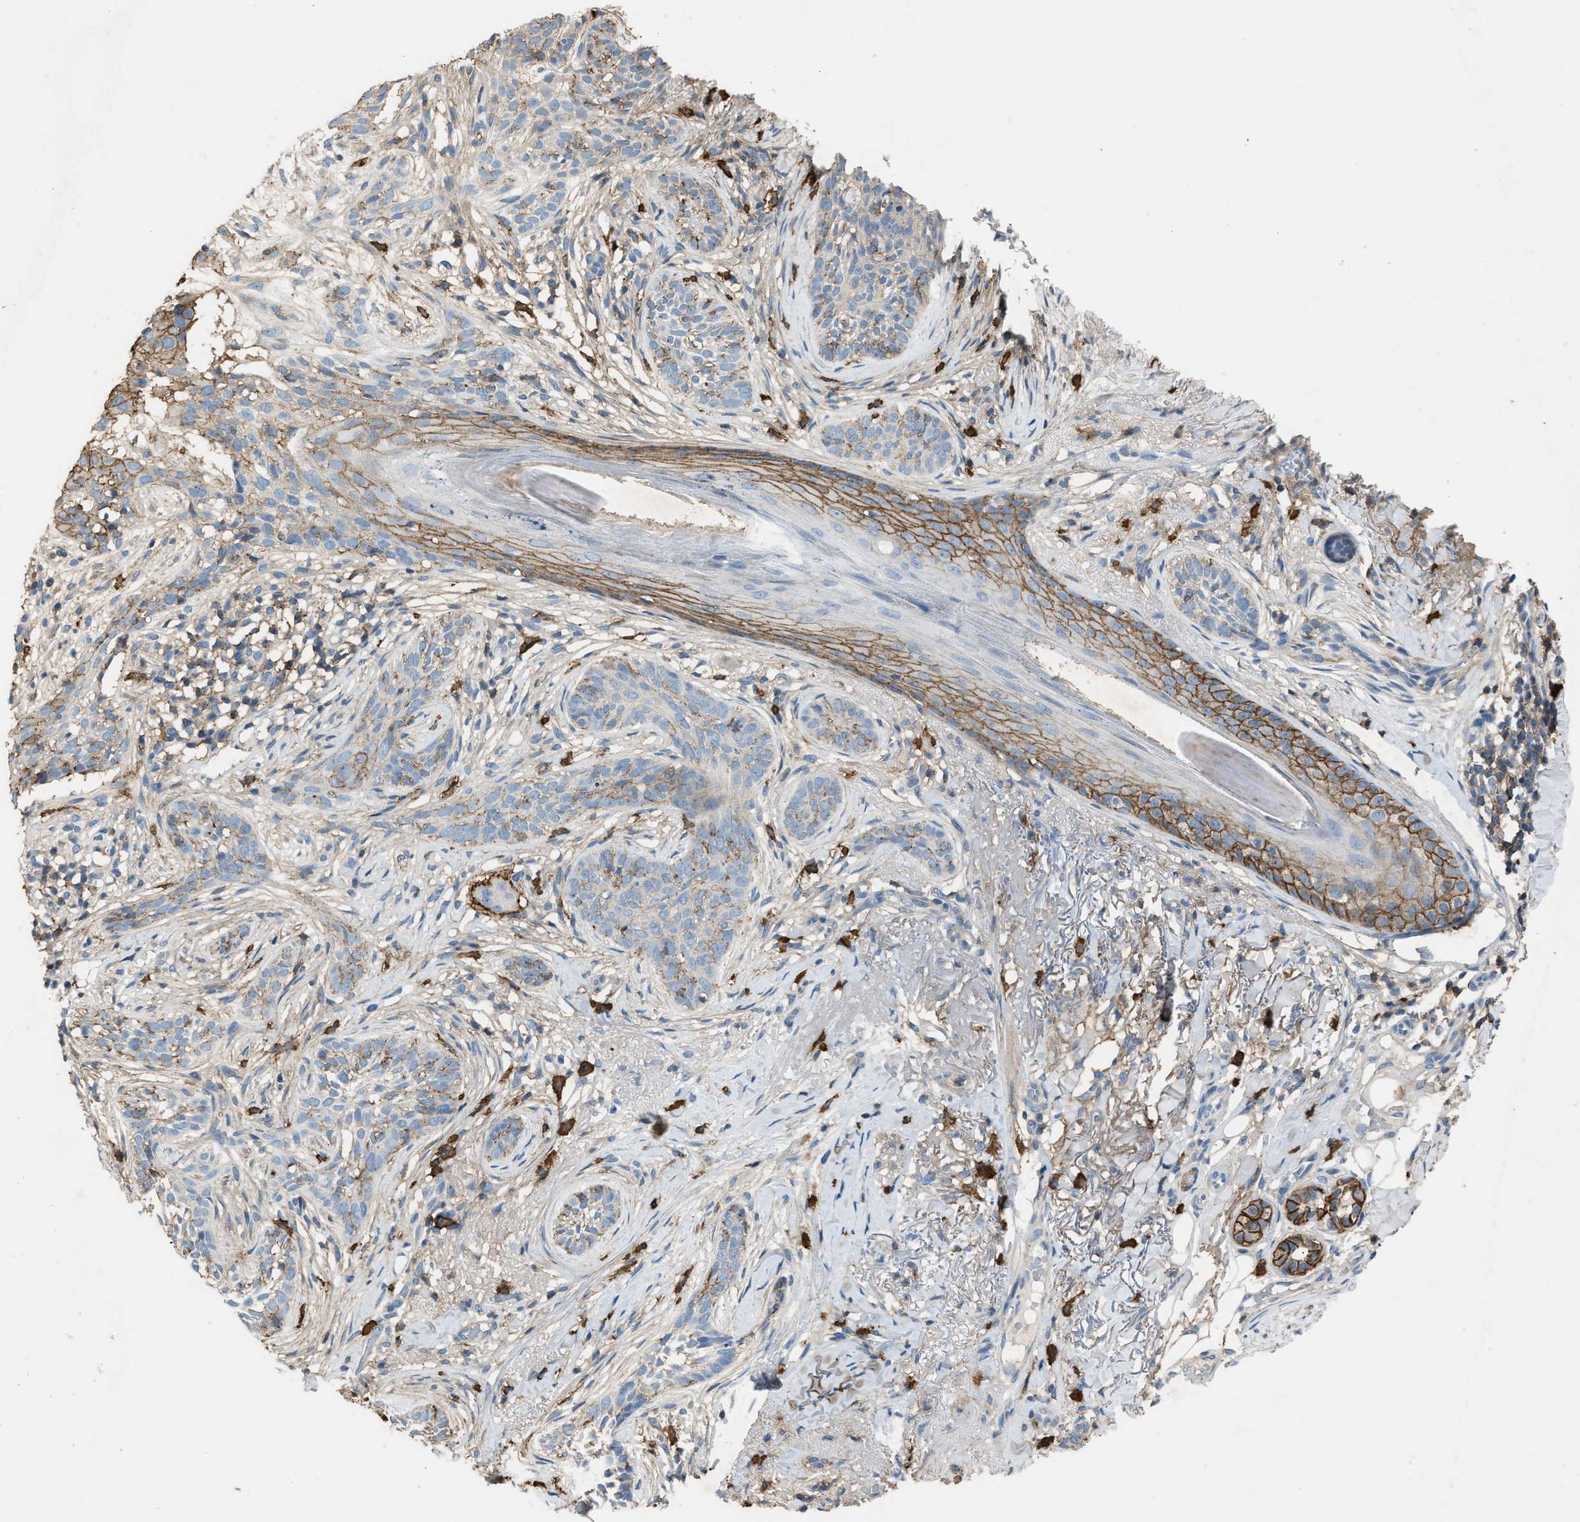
{"staining": {"intensity": "moderate", "quantity": "<25%", "location": "cytoplasmic/membranous"}, "tissue": "skin cancer", "cell_type": "Tumor cells", "image_type": "cancer", "snomed": [{"axis": "morphology", "description": "Basal cell carcinoma"}, {"axis": "topography", "description": "Skin"}], "caption": "IHC of basal cell carcinoma (skin) displays low levels of moderate cytoplasmic/membranous positivity in approximately <25% of tumor cells.", "gene": "OR51E1", "patient": {"sex": "female", "age": 88}}